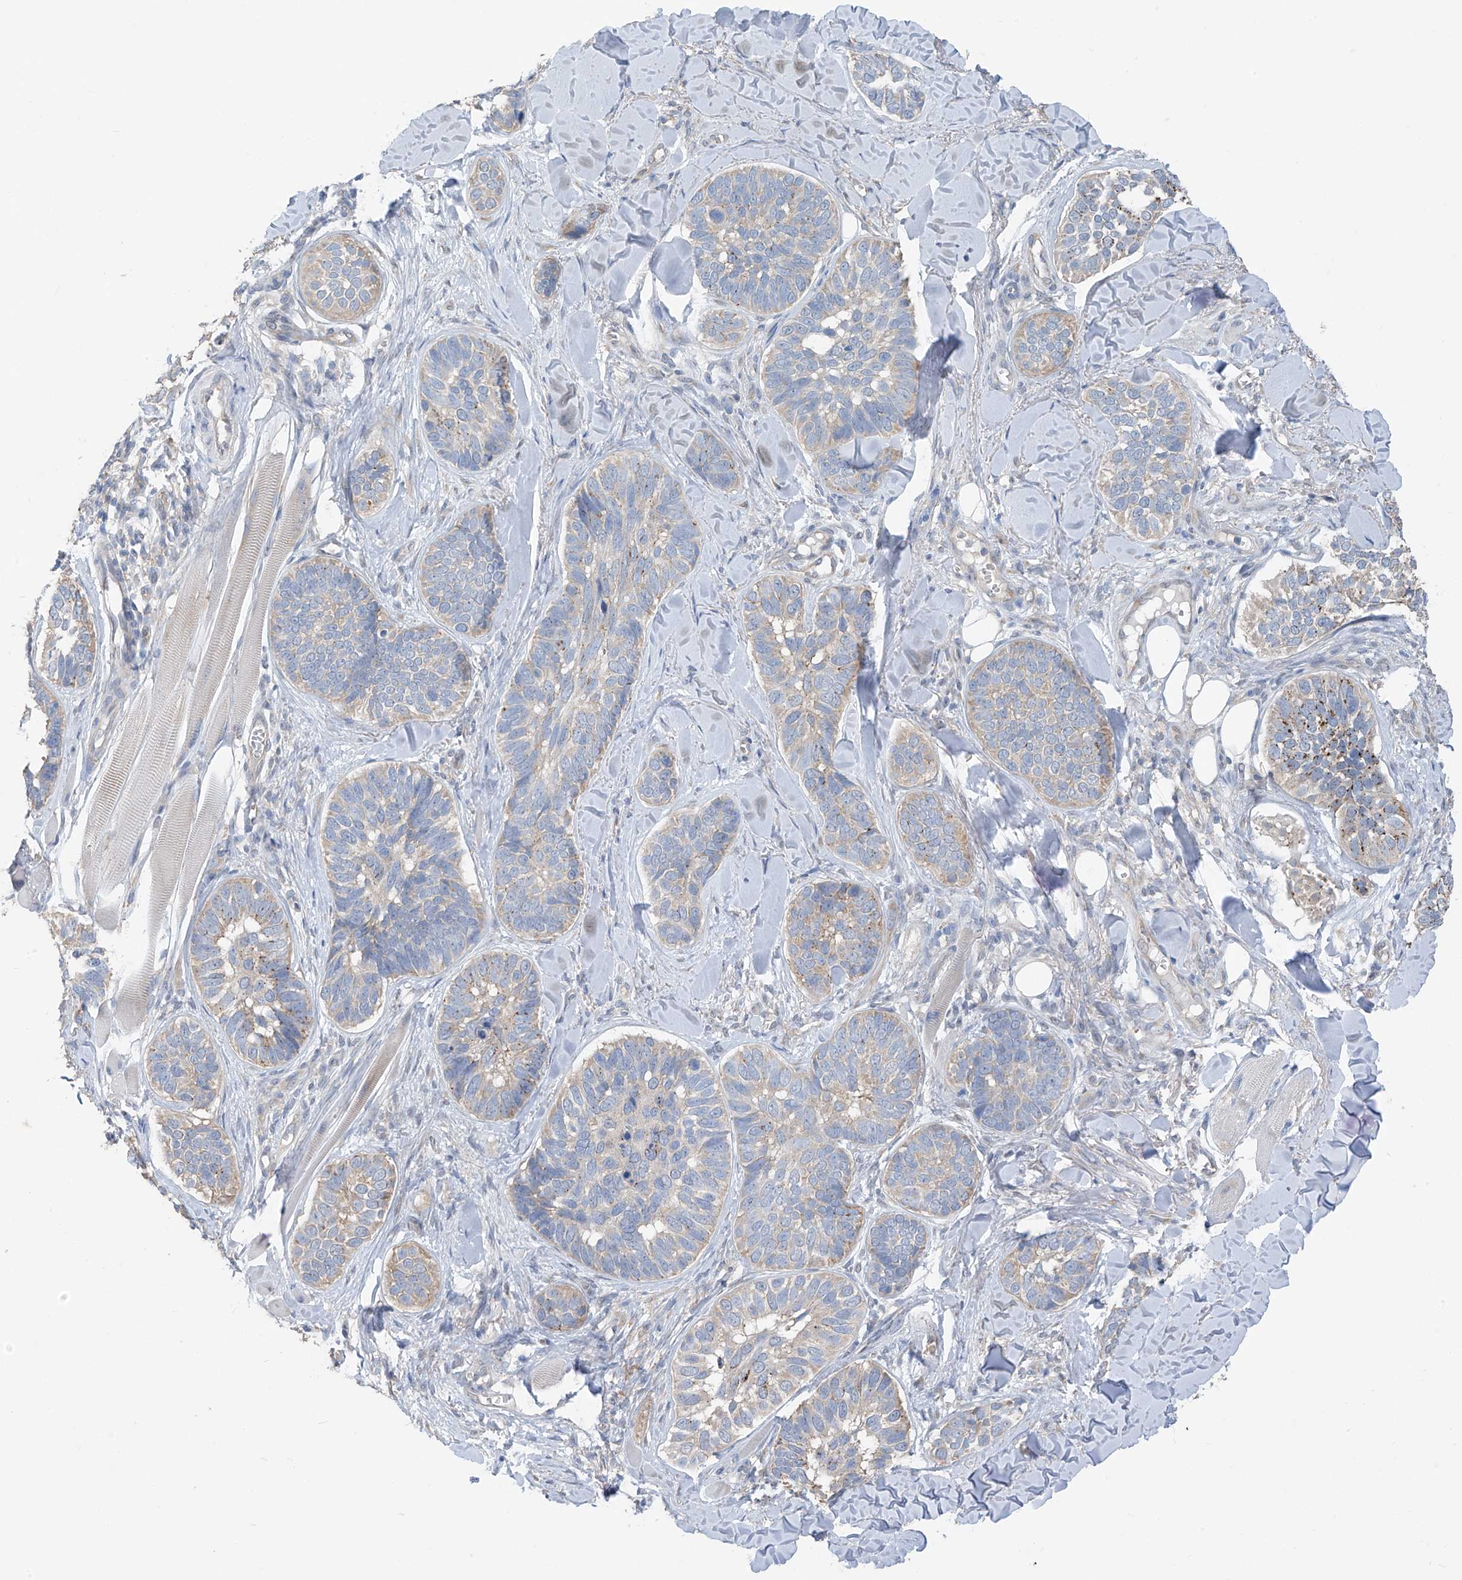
{"staining": {"intensity": "weak", "quantity": "25%-75%", "location": "cytoplasmic/membranous"}, "tissue": "skin cancer", "cell_type": "Tumor cells", "image_type": "cancer", "snomed": [{"axis": "morphology", "description": "Basal cell carcinoma"}, {"axis": "topography", "description": "Skin"}], "caption": "Human skin cancer stained with a protein marker reveals weak staining in tumor cells.", "gene": "RPL4", "patient": {"sex": "male", "age": 62}}